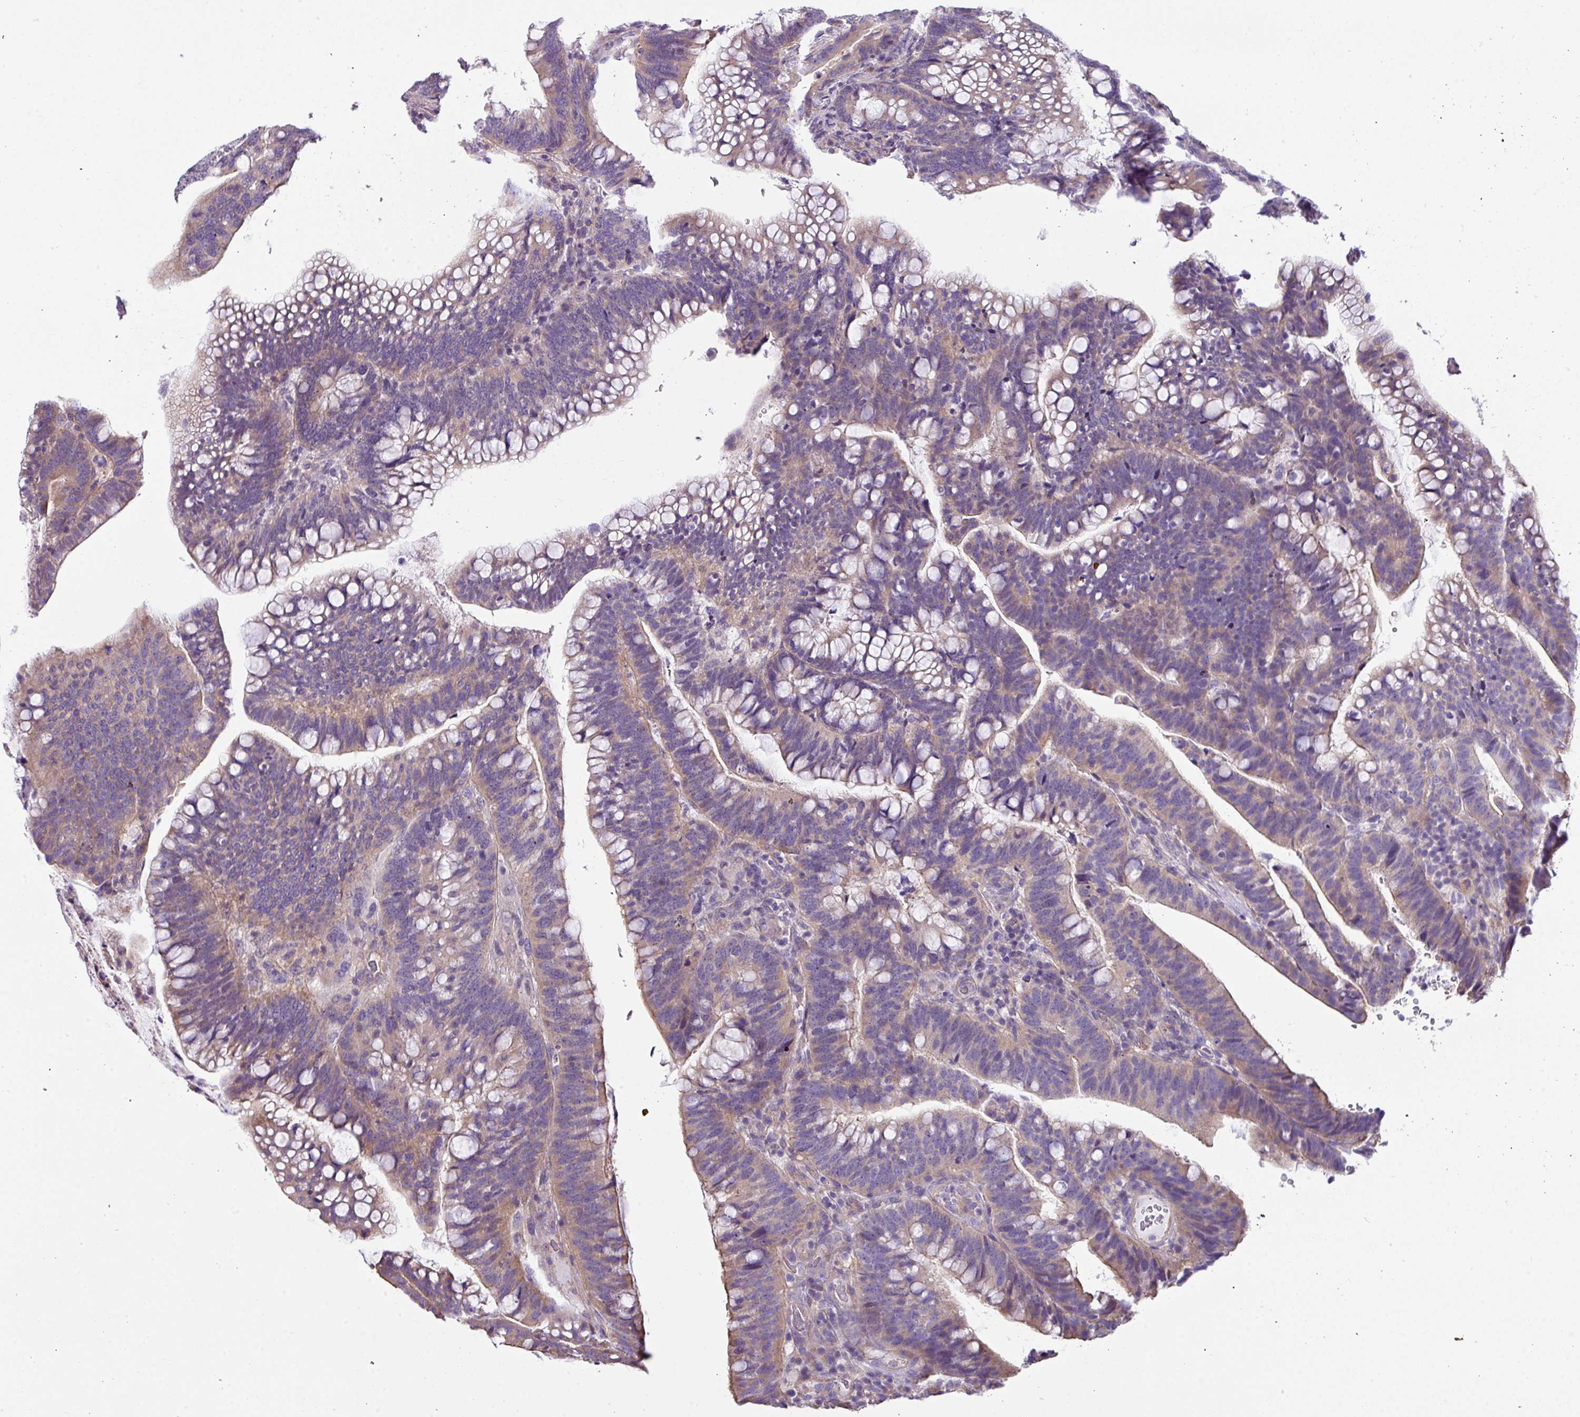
{"staining": {"intensity": "weak", "quantity": "25%-75%", "location": "cytoplasmic/membranous"}, "tissue": "colorectal cancer", "cell_type": "Tumor cells", "image_type": "cancer", "snomed": [{"axis": "morphology", "description": "Adenocarcinoma, NOS"}, {"axis": "topography", "description": "Colon"}], "caption": "A brown stain highlights weak cytoplasmic/membranous positivity of a protein in human colorectal adenocarcinoma tumor cells.", "gene": "PALS2", "patient": {"sex": "female", "age": 66}}